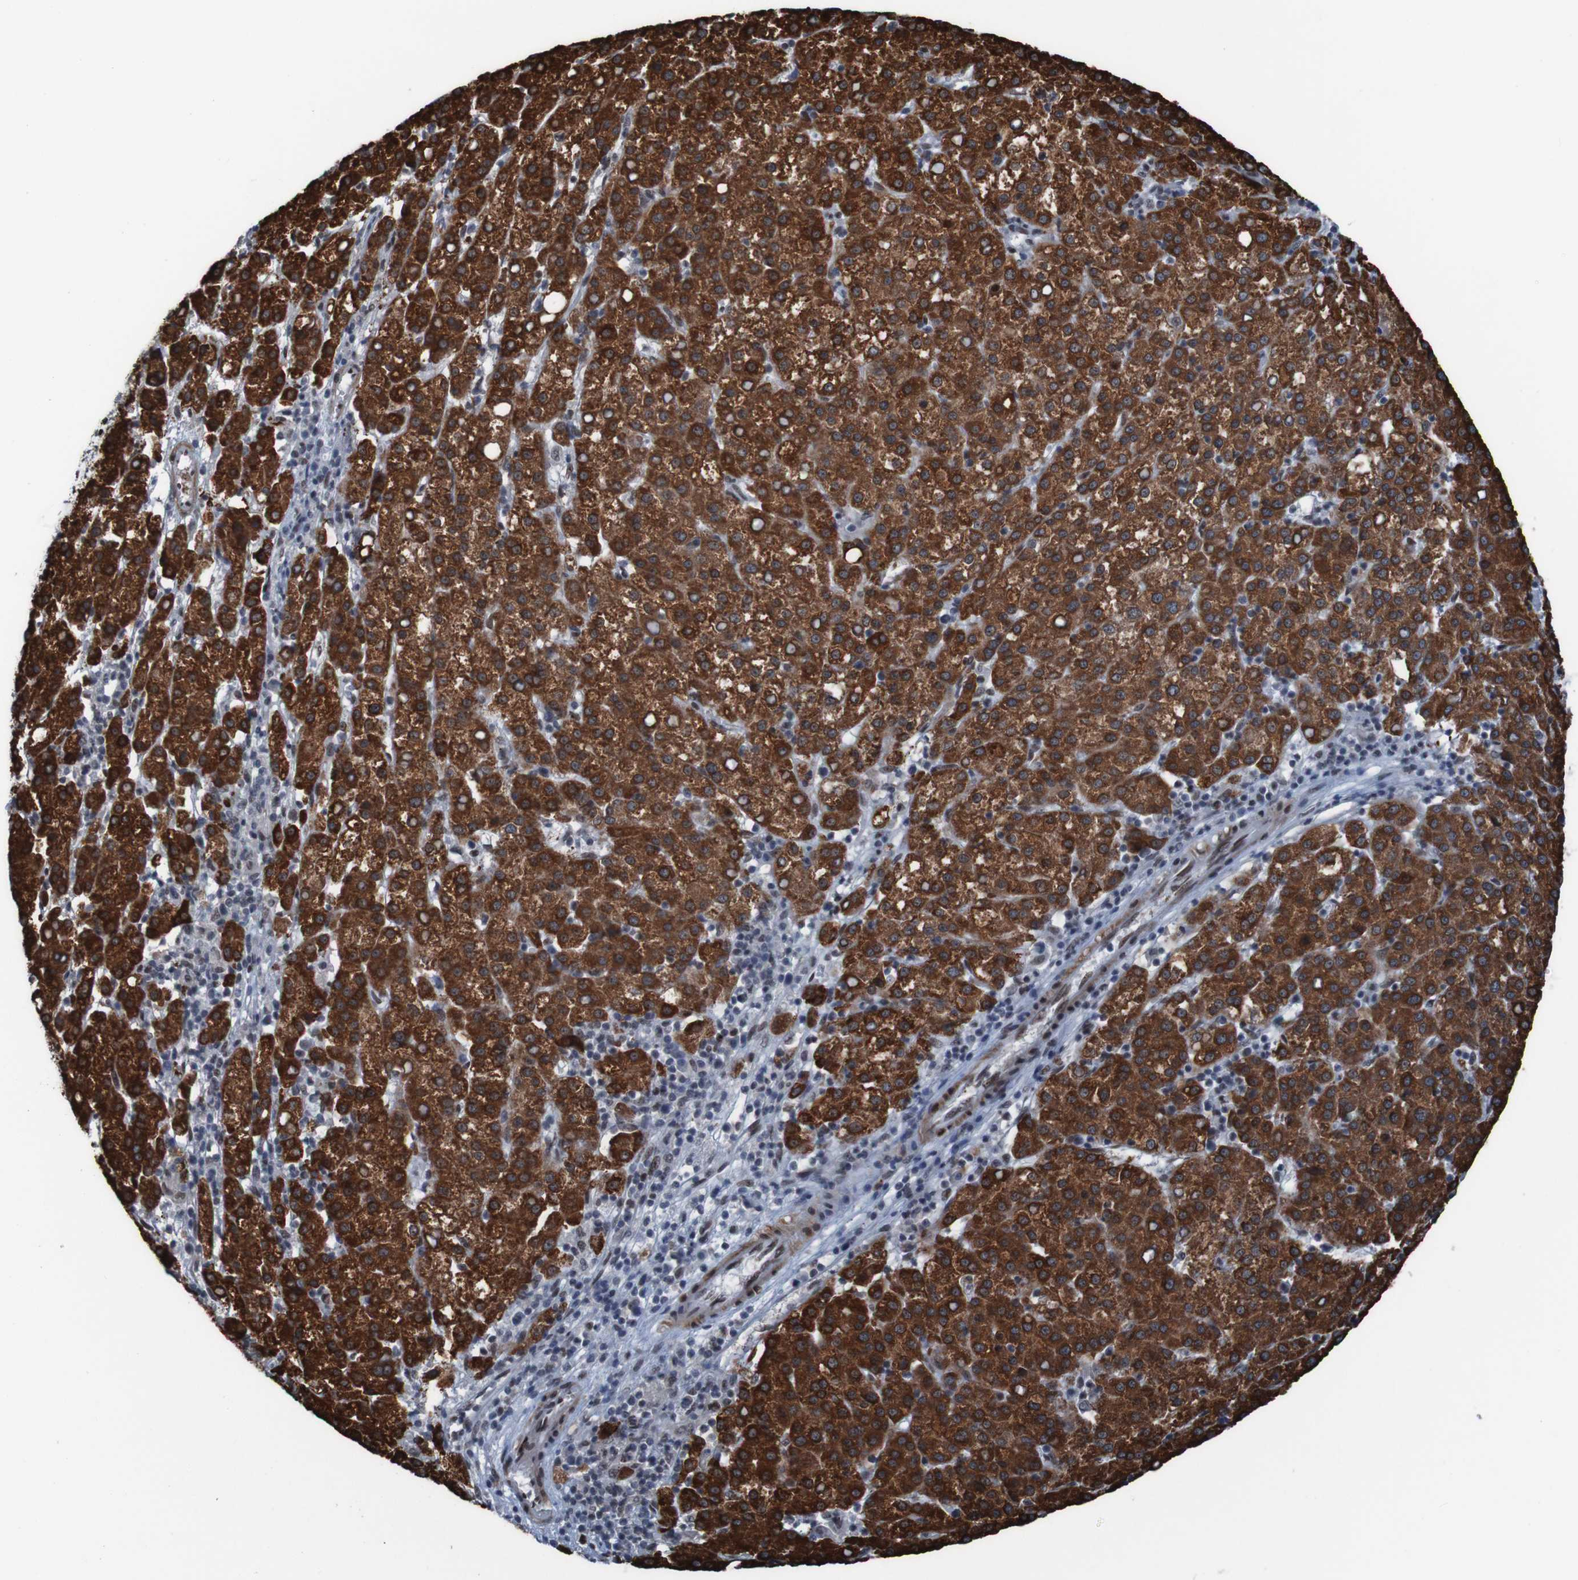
{"staining": {"intensity": "strong", "quantity": ">75%", "location": "cytoplasmic/membranous,nuclear"}, "tissue": "liver cancer", "cell_type": "Tumor cells", "image_type": "cancer", "snomed": [{"axis": "morphology", "description": "Carcinoma, Hepatocellular, NOS"}, {"axis": "topography", "description": "Liver"}], "caption": "Strong cytoplasmic/membranous and nuclear staining for a protein is identified in about >75% of tumor cells of liver cancer using immunohistochemistry (IHC).", "gene": "PHF2", "patient": {"sex": "female", "age": 58}}